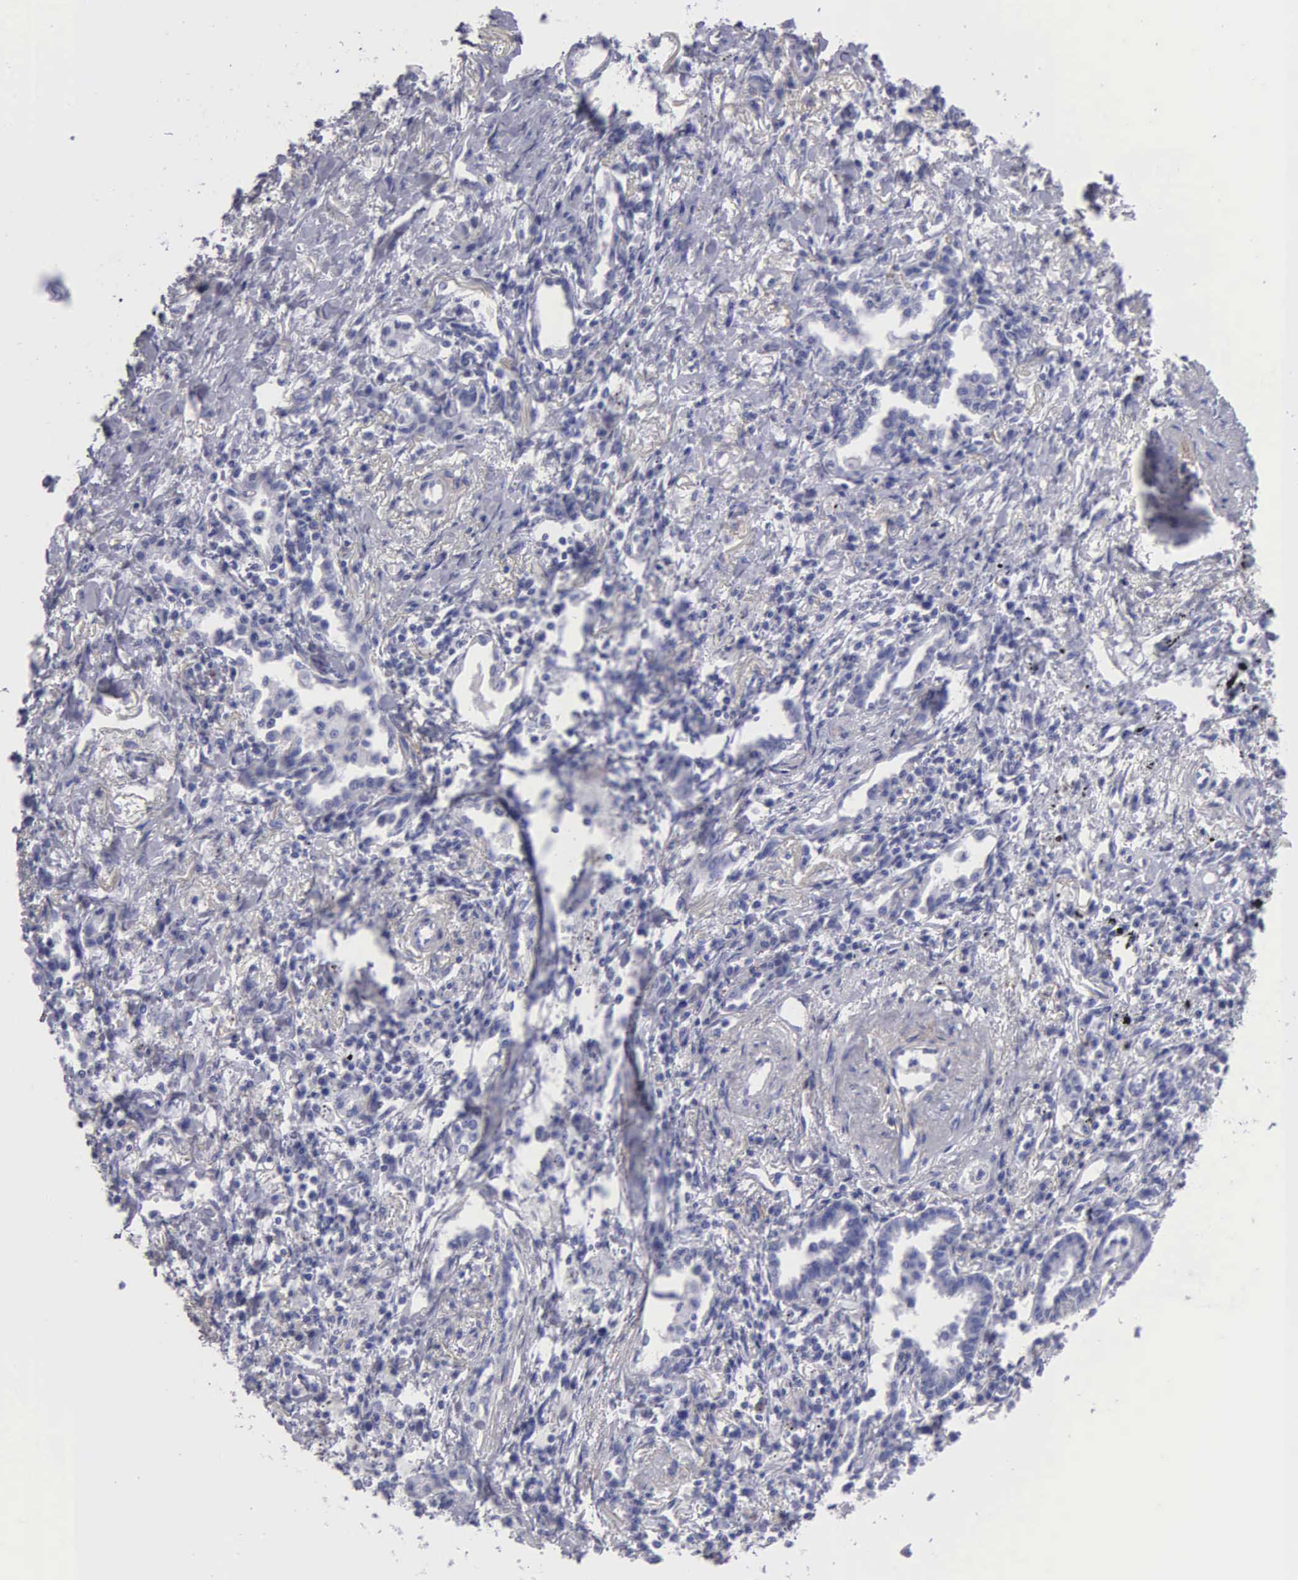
{"staining": {"intensity": "negative", "quantity": "none", "location": "none"}, "tissue": "lung cancer", "cell_type": "Tumor cells", "image_type": "cancer", "snomed": [{"axis": "morphology", "description": "Adenocarcinoma, NOS"}, {"axis": "topography", "description": "Lung"}], "caption": "Image shows no protein expression in tumor cells of lung cancer tissue.", "gene": "FBLN5", "patient": {"sex": "male", "age": 60}}